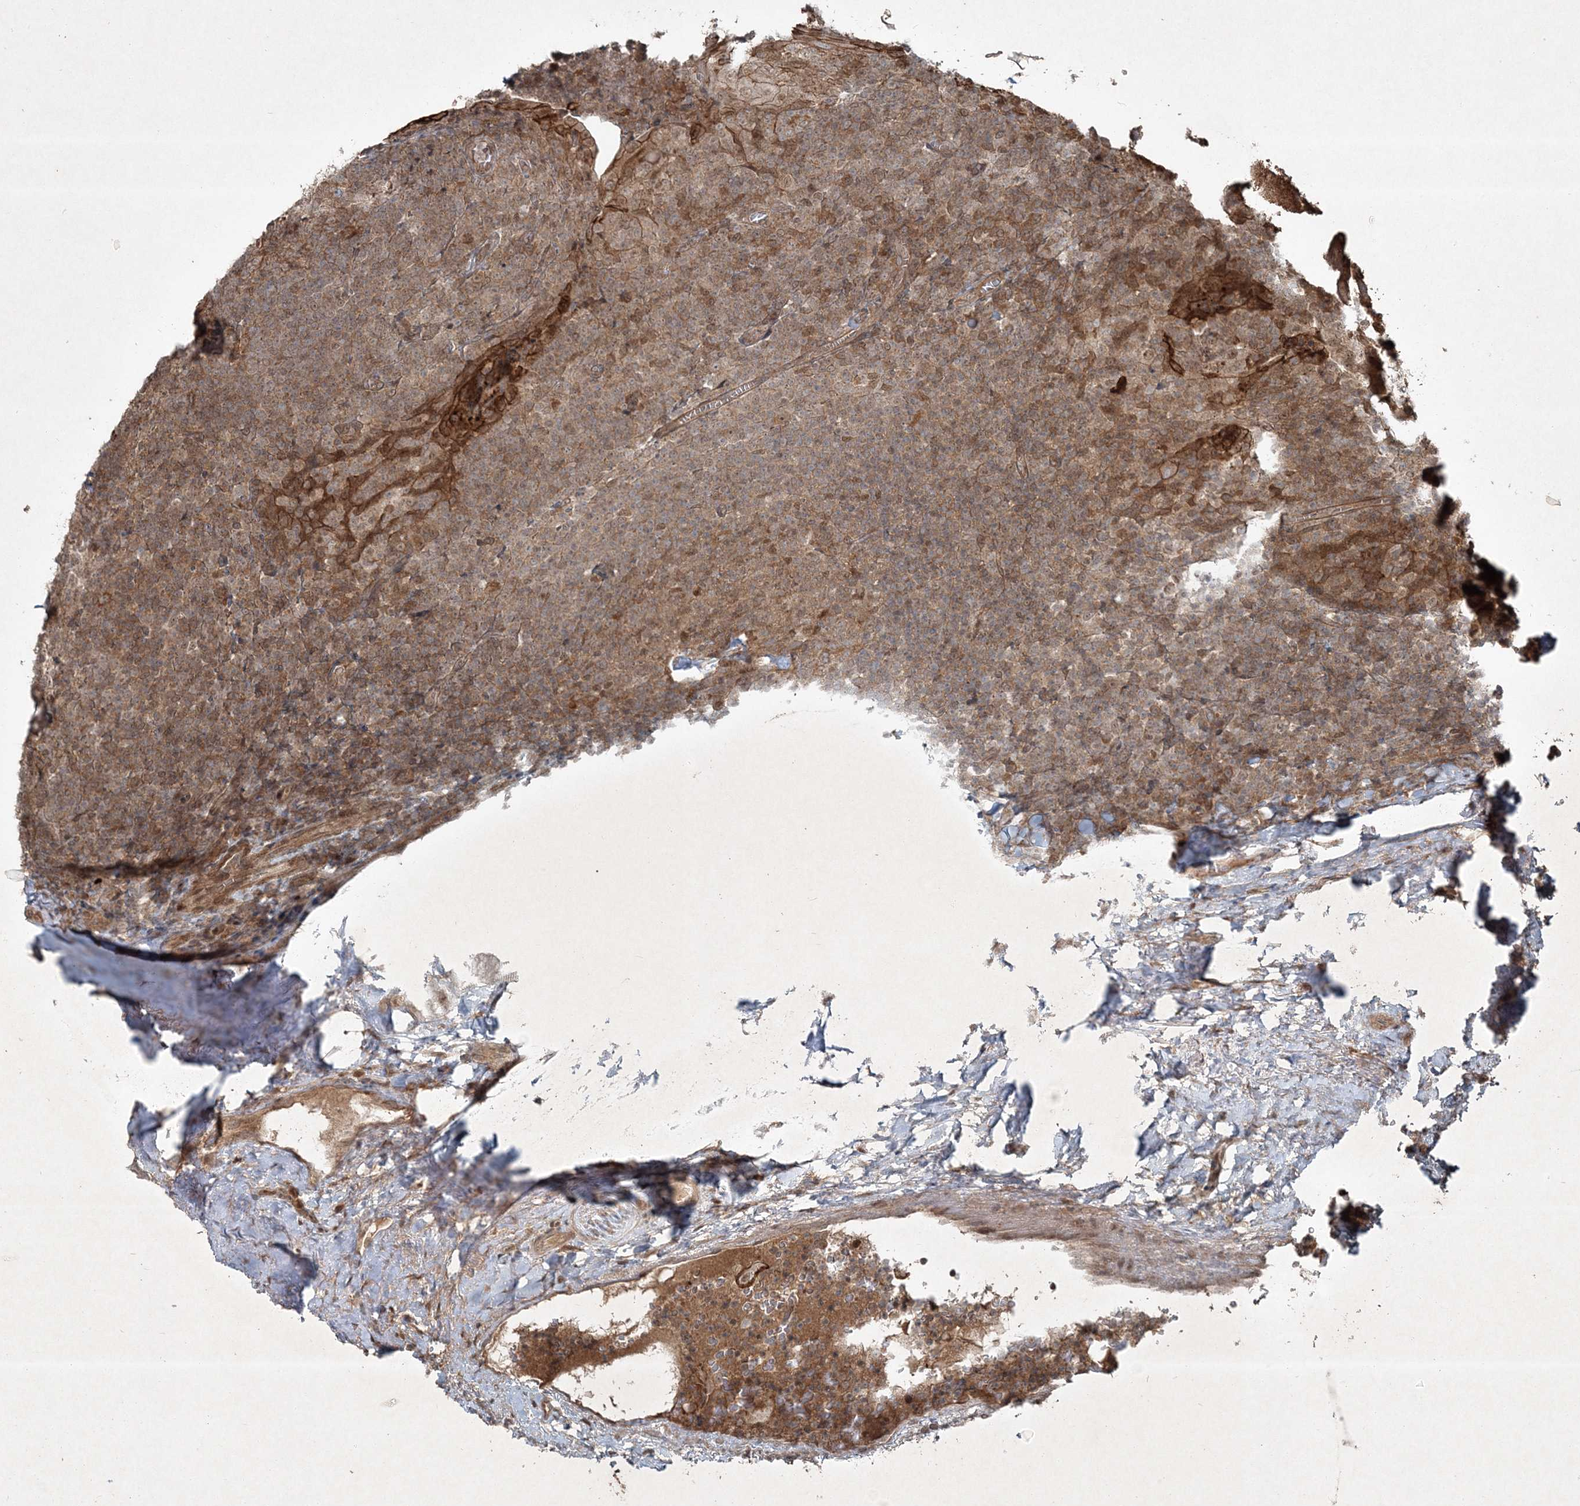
{"staining": {"intensity": "moderate", "quantity": ">75%", "location": "cytoplasmic/membranous"}, "tissue": "tonsil", "cell_type": "Germinal center cells", "image_type": "normal", "snomed": [{"axis": "morphology", "description": "Normal tissue, NOS"}, {"axis": "topography", "description": "Tonsil"}], "caption": "Immunohistochemistry (IHC) histopathology image of unremarkable tonsil: tonsil stained using immunohistochemistry (IHC) shows medium levels of moderate protein expression localized specifically in the cytoplasmic/membranous of germinal center cells, appearing as a cytoplasmic/membranous brown color.", "gene": "FBXL17", "patient": {"sex": "male", "age": 37}}